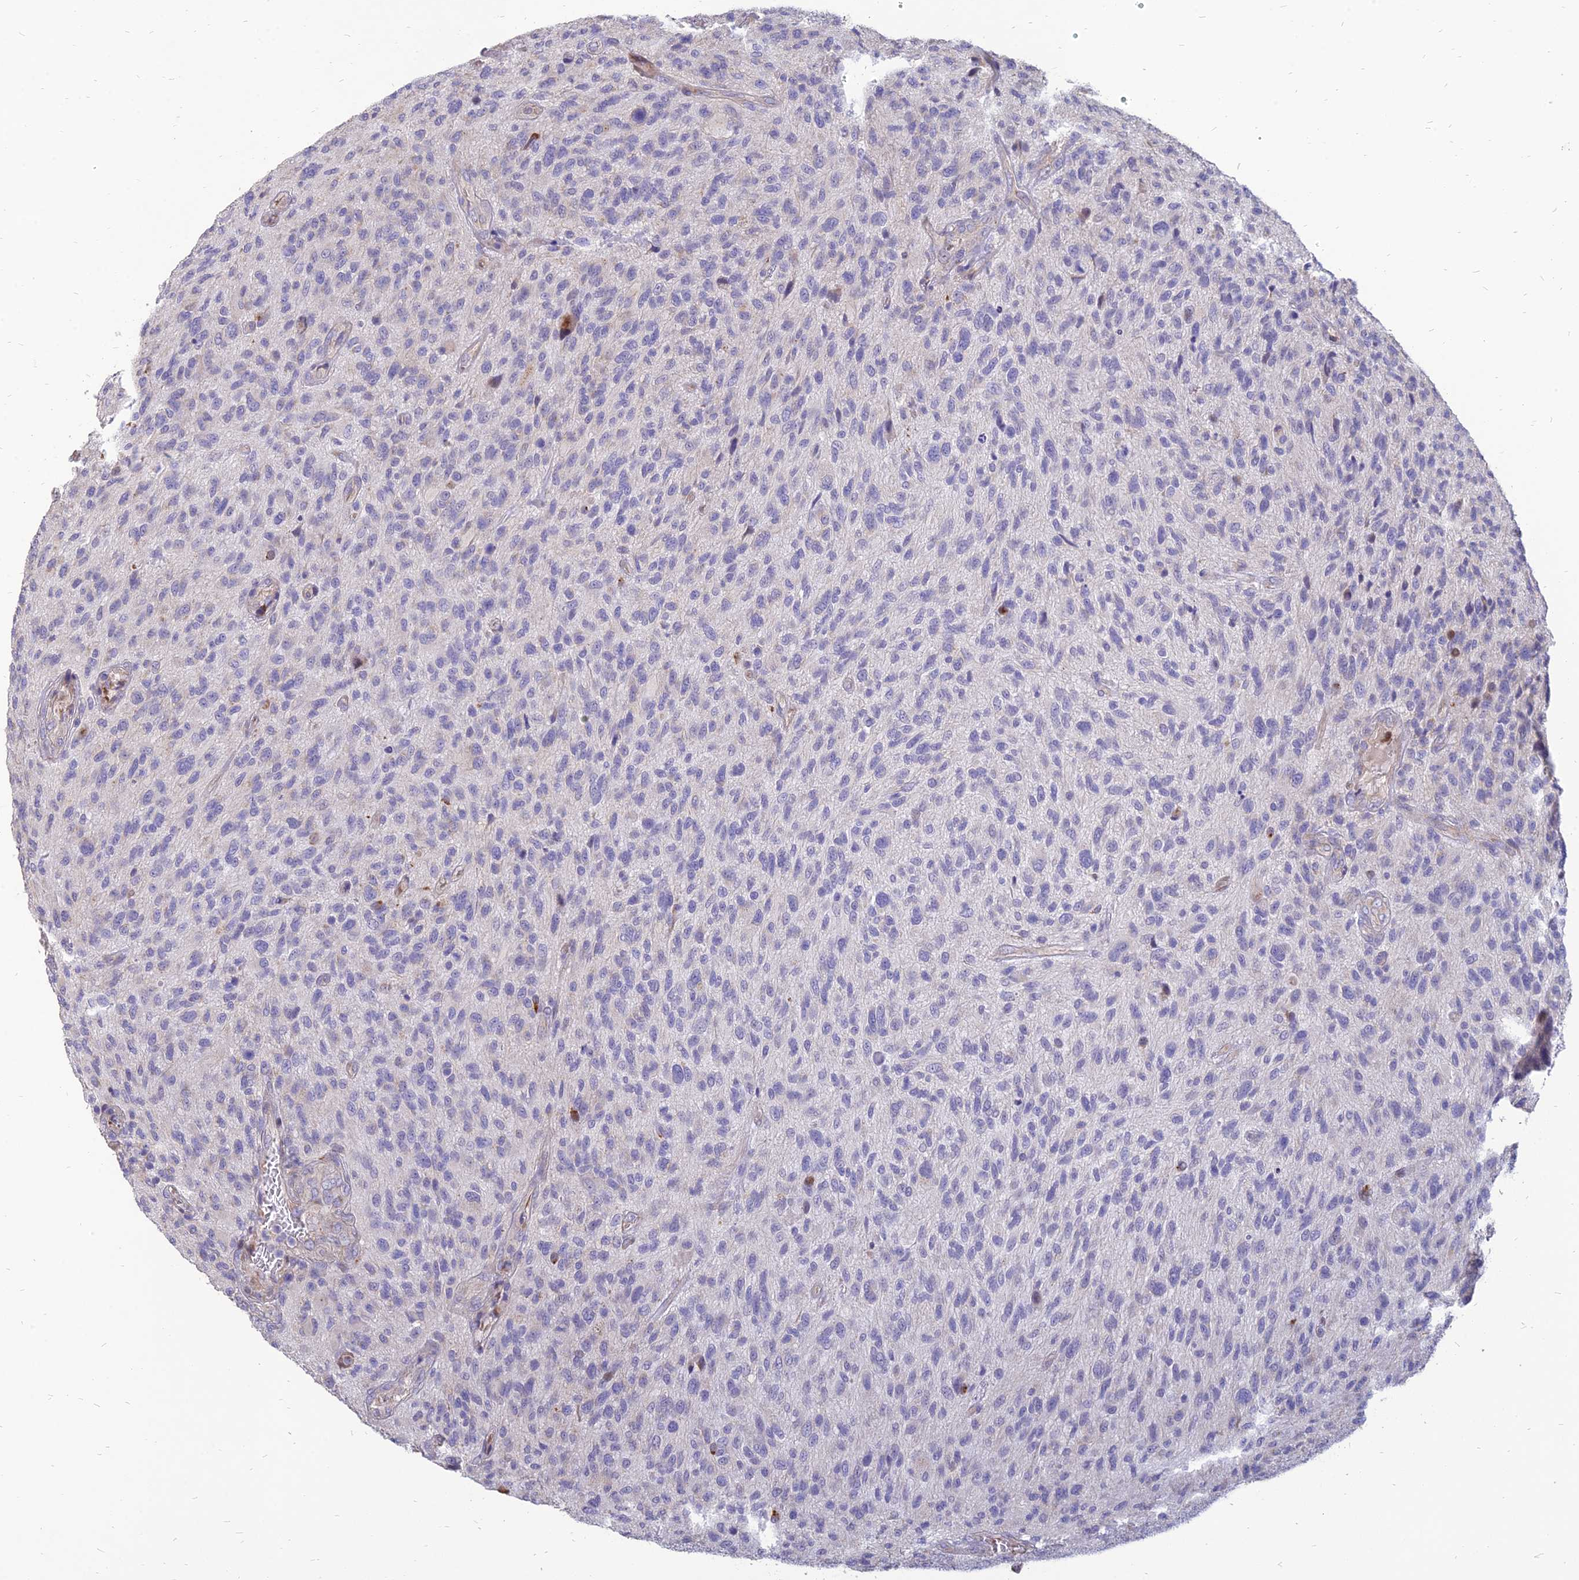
{"staining": {"intensity": "negative", "quantity": "none", "location": "none"}, "tissue": "glioma", "cell_type": "Tumor cells", "image_type": "cancer", "snomed": [{"axis": "morphology", "description": "Glioma, malignant, High grade"}, {"axis": "topography", "description": "Brain"}], "caption": "High power microscopy photomicrograph of an immunohistochemistry (IHC) photomicrograph of malignant glioma (high-grade), revealing no significant staining in tumor cells. (Stains: DAB (3,3'-diaminobenzidine) immunohistochemistry (IHC) with hematoxylin counter stain, Microscopy: brightfield microscopy at high magnification).", "gene": "ST3GAL6", "patient": {"sex": "male", "age": 47}}